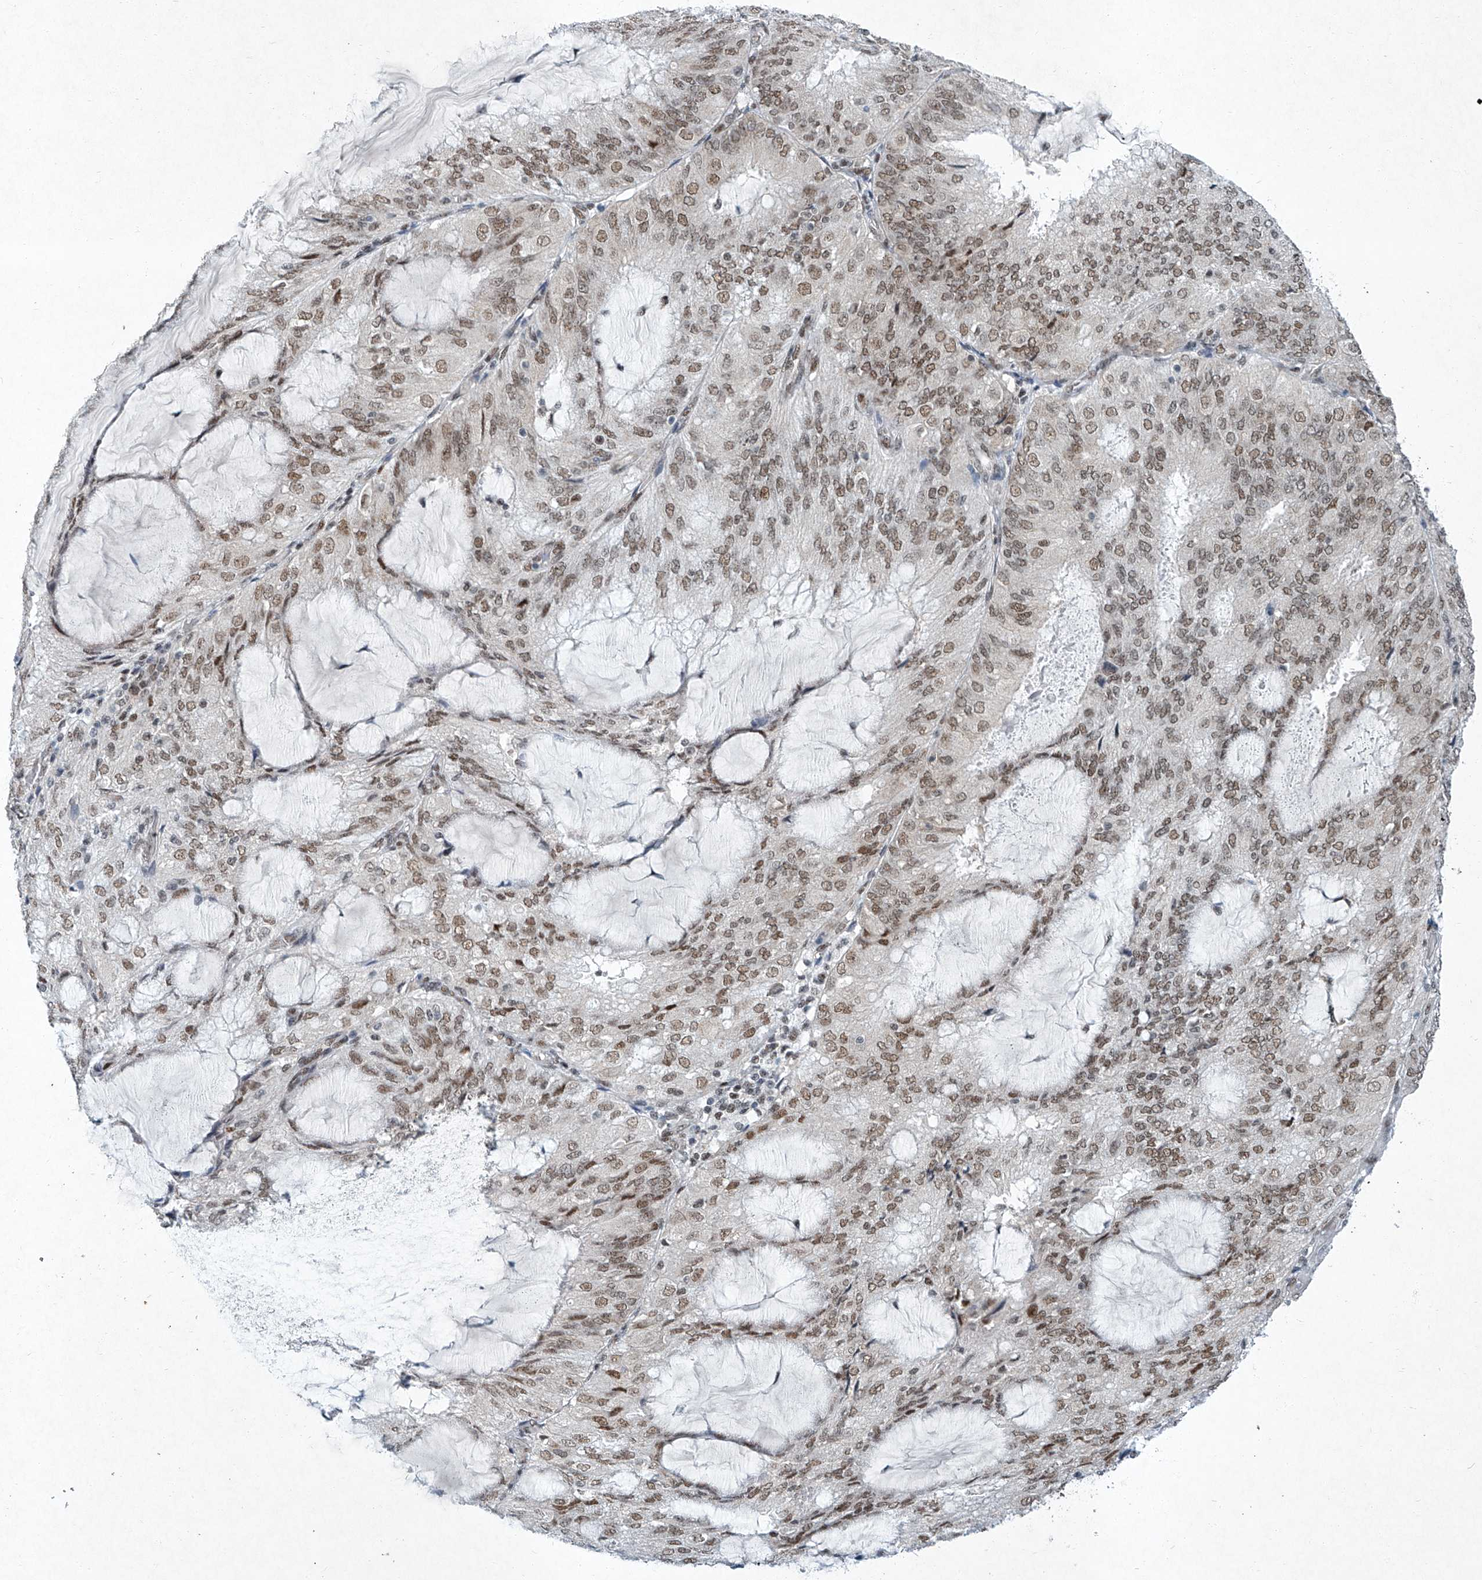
{"staining": {"intensity": "moderate", "quantity": ">75%", "location": "nuclear"}, "tissue": "endometrial cancer", "cell_type": "Tumor cells", "image_type": "cancer", "snomed": [{"axis": "morphology", "description": "Adenocarcinoma, NOS"}, {"axis": "topography", "description": "Endometrium"}], "caption": "Protein analysis of endometrial cancer (adenocarcinoma) tissue shows moderate nuclear staining in about >75% of tumor cells.", "gene": "TFDP1", "patient": {"sex": "female", "age": 81}}